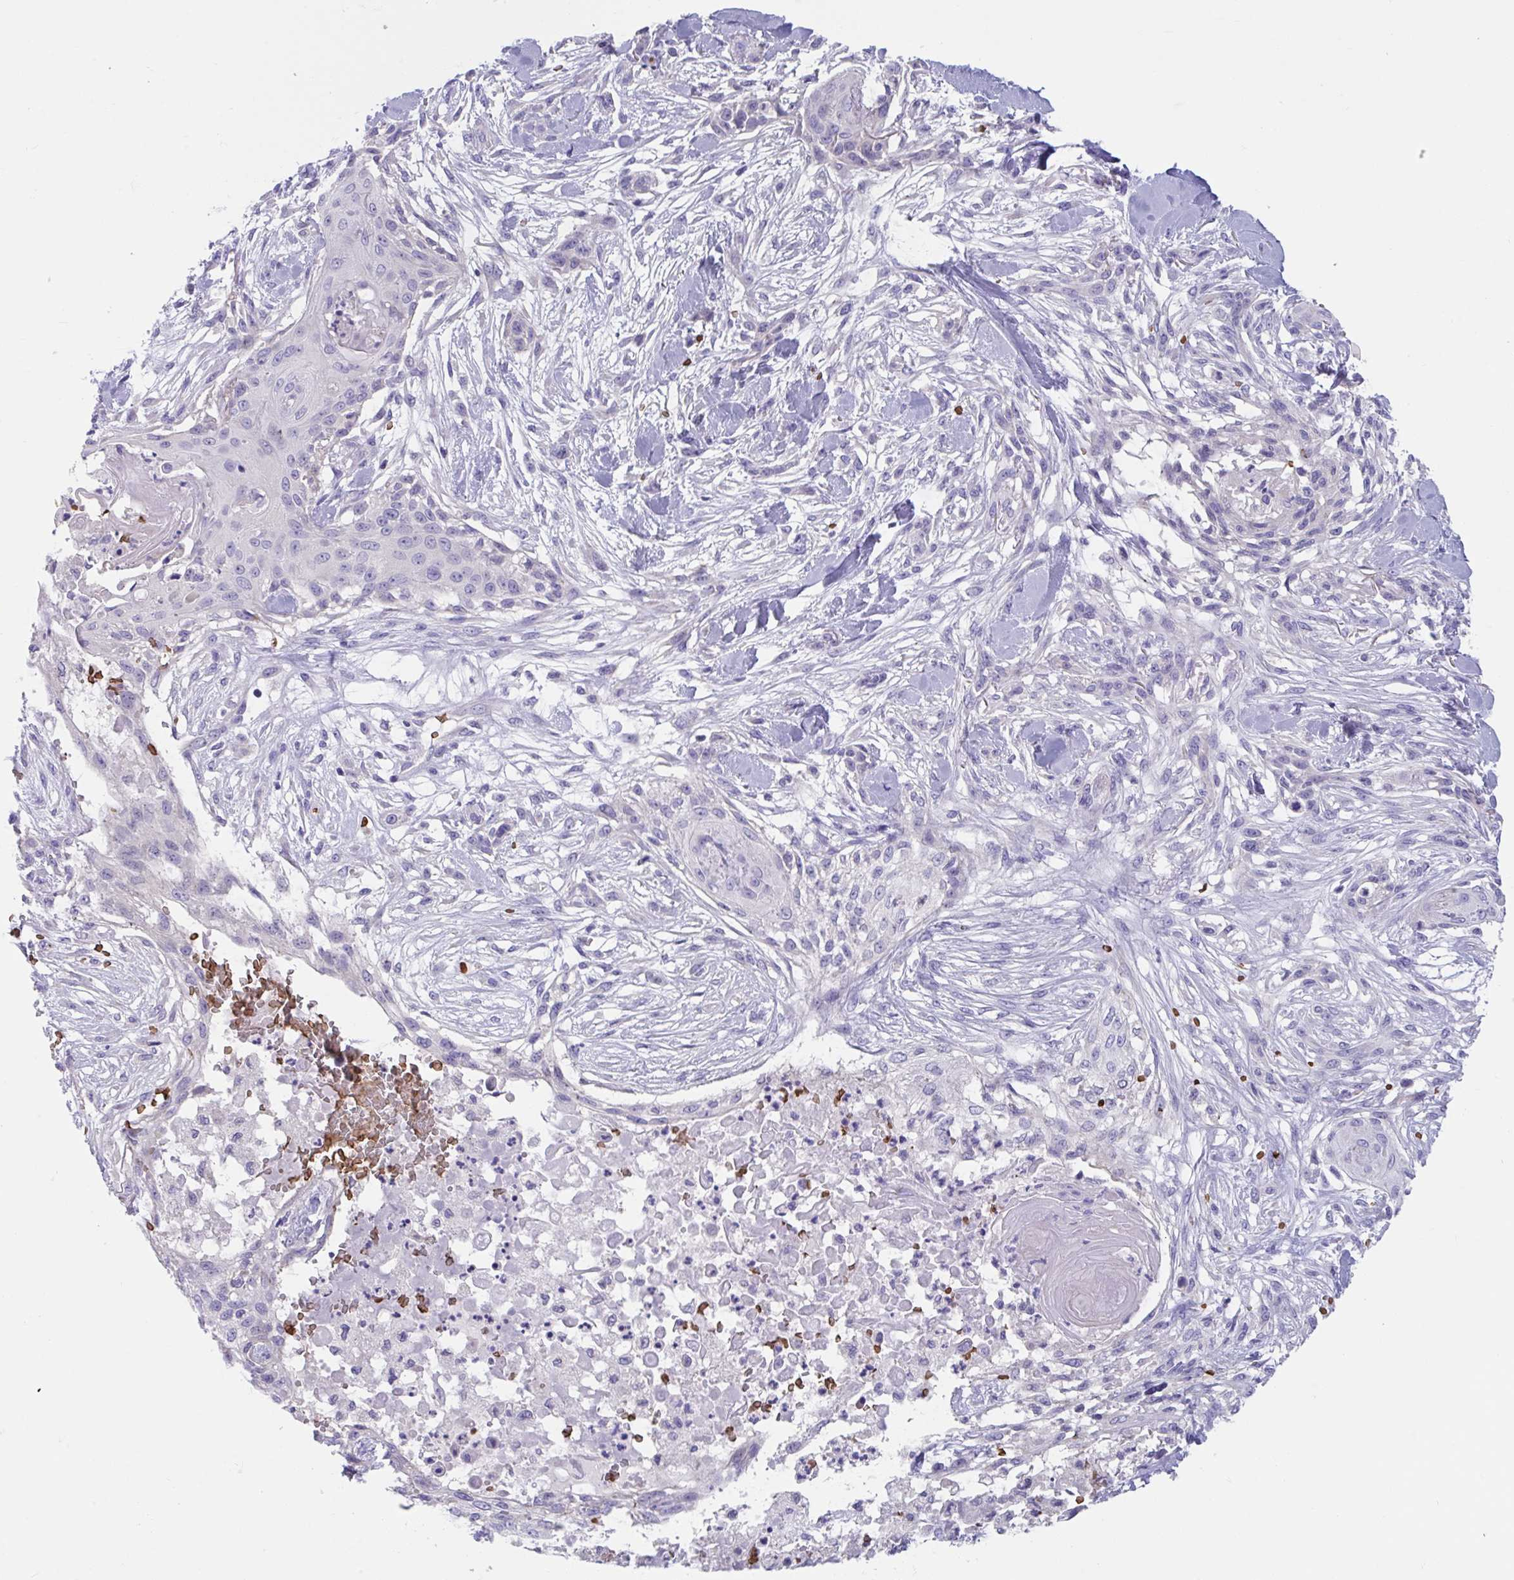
{"staining": {"intensity": "negative", "quantity": "none", "location": "none"}, "tissue": "skin cancer", "cell_type": "Tumor cells", "image_type": "cancer", "snomed": [{"axis": "morphology", "description": "Squamous cell carcinoma, NOS"}, {"axis": "topography", "description": "Skin"}], "caption": "Histopathology image shows no protein expression in tumor cells of squamous cell carcinoma (skin) tissue.", "gene": "TTC30B", "patient": {"sex": "female", "age": 59}}